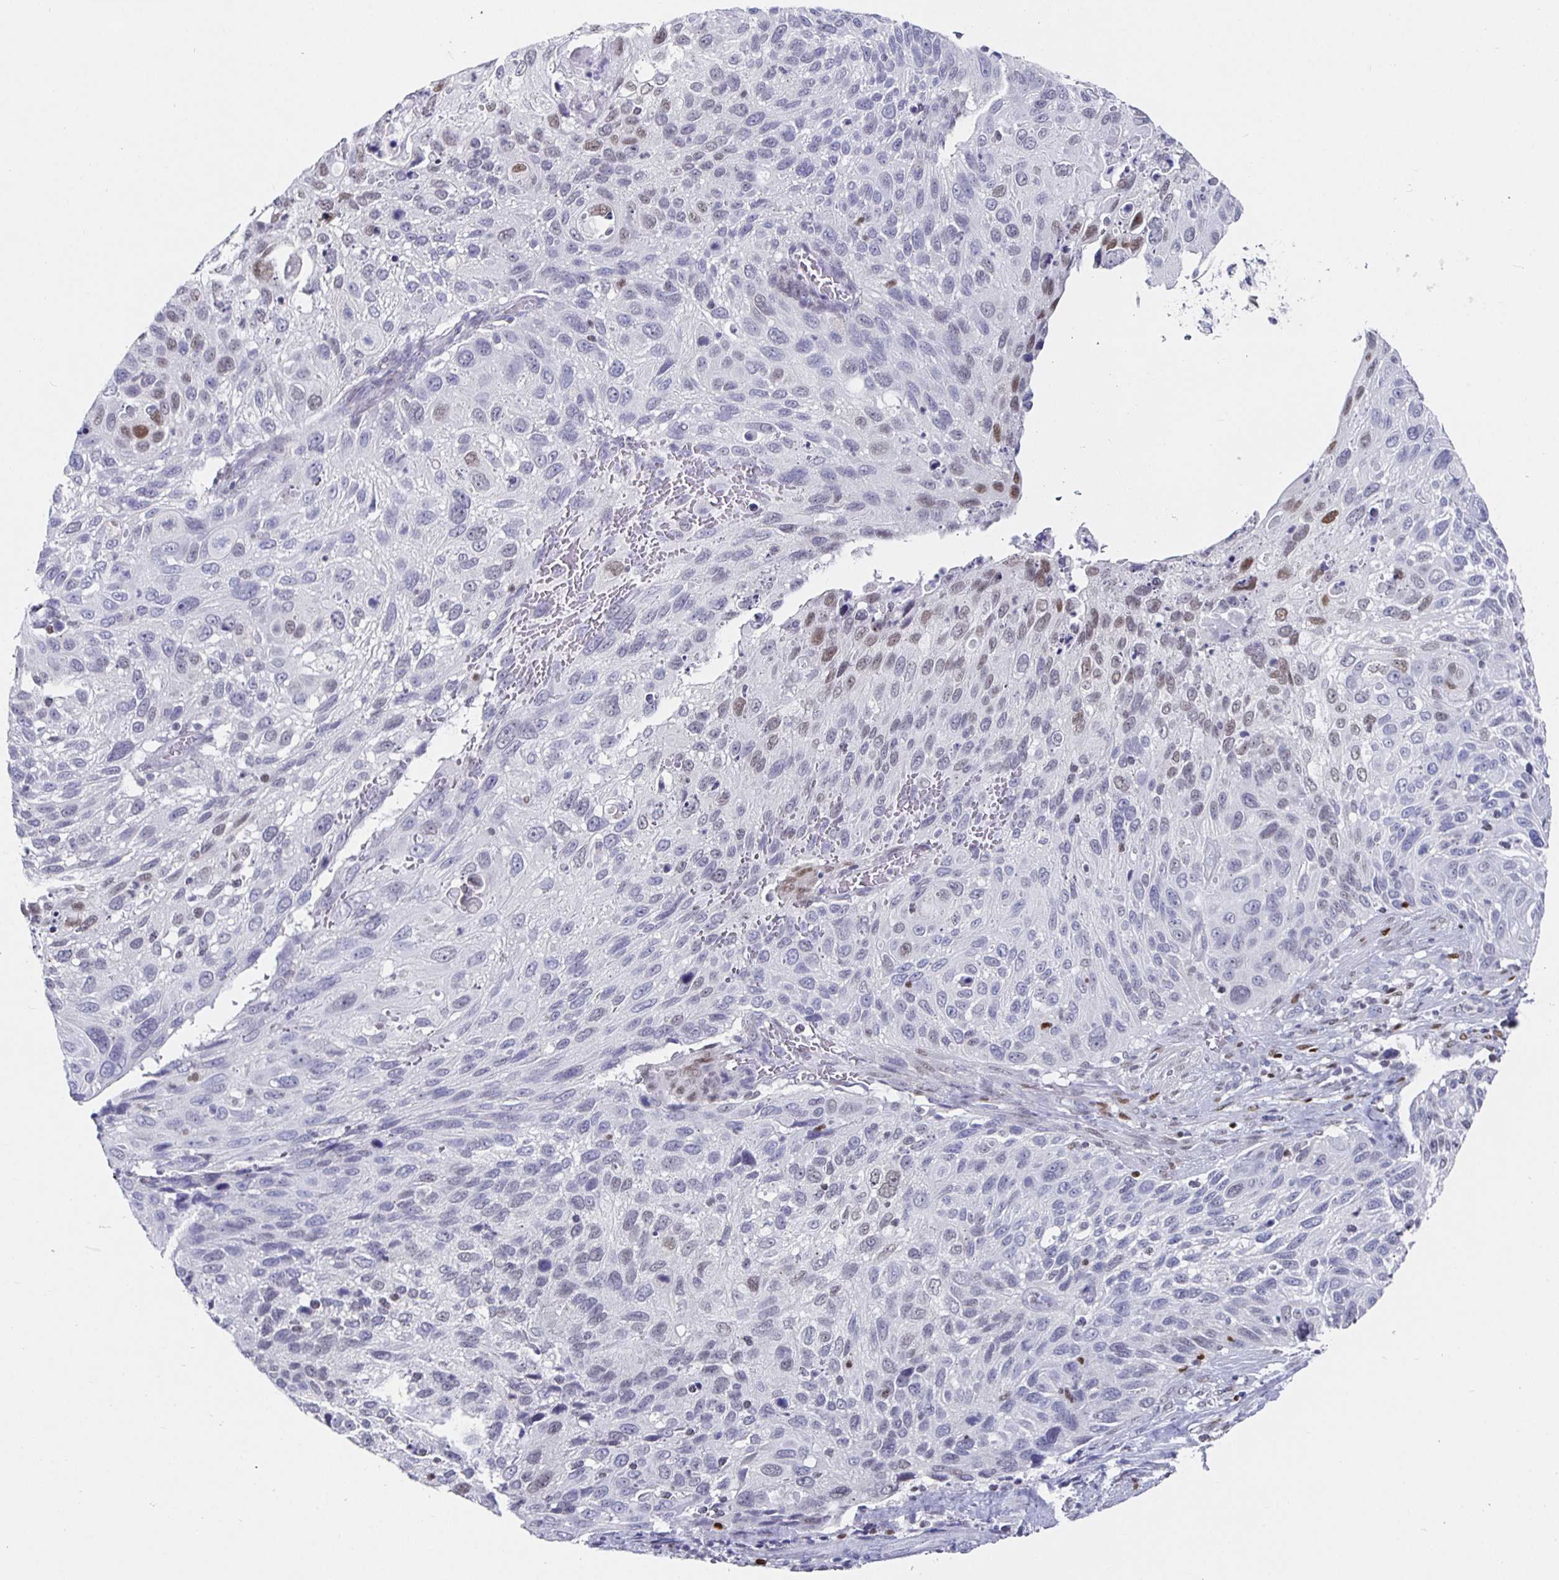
{"staining": {"intensity": "weak", "quantity": "<25%", "location": "nuclear"}, "tissue": "cervical cancer", "cell_type": "Tumor cells", "image_type": "cancer", "snomed": [{"axis": "morphology", "description": "Squamous cell carcinoma, NOS"}, {"axis": "topography", "description": "Cervix"}], "caption": "High power microscopy histopathology image of an immunohistochemistry image of cervical squamous cell carcinoma, revealing no significant staining in tumor cells. (DAB (3,3'-diaminobenzidine) immunohistochemistry, high magnification).", "gene": "RUNX2", "patient": {"sex": "female", "age": 70}}